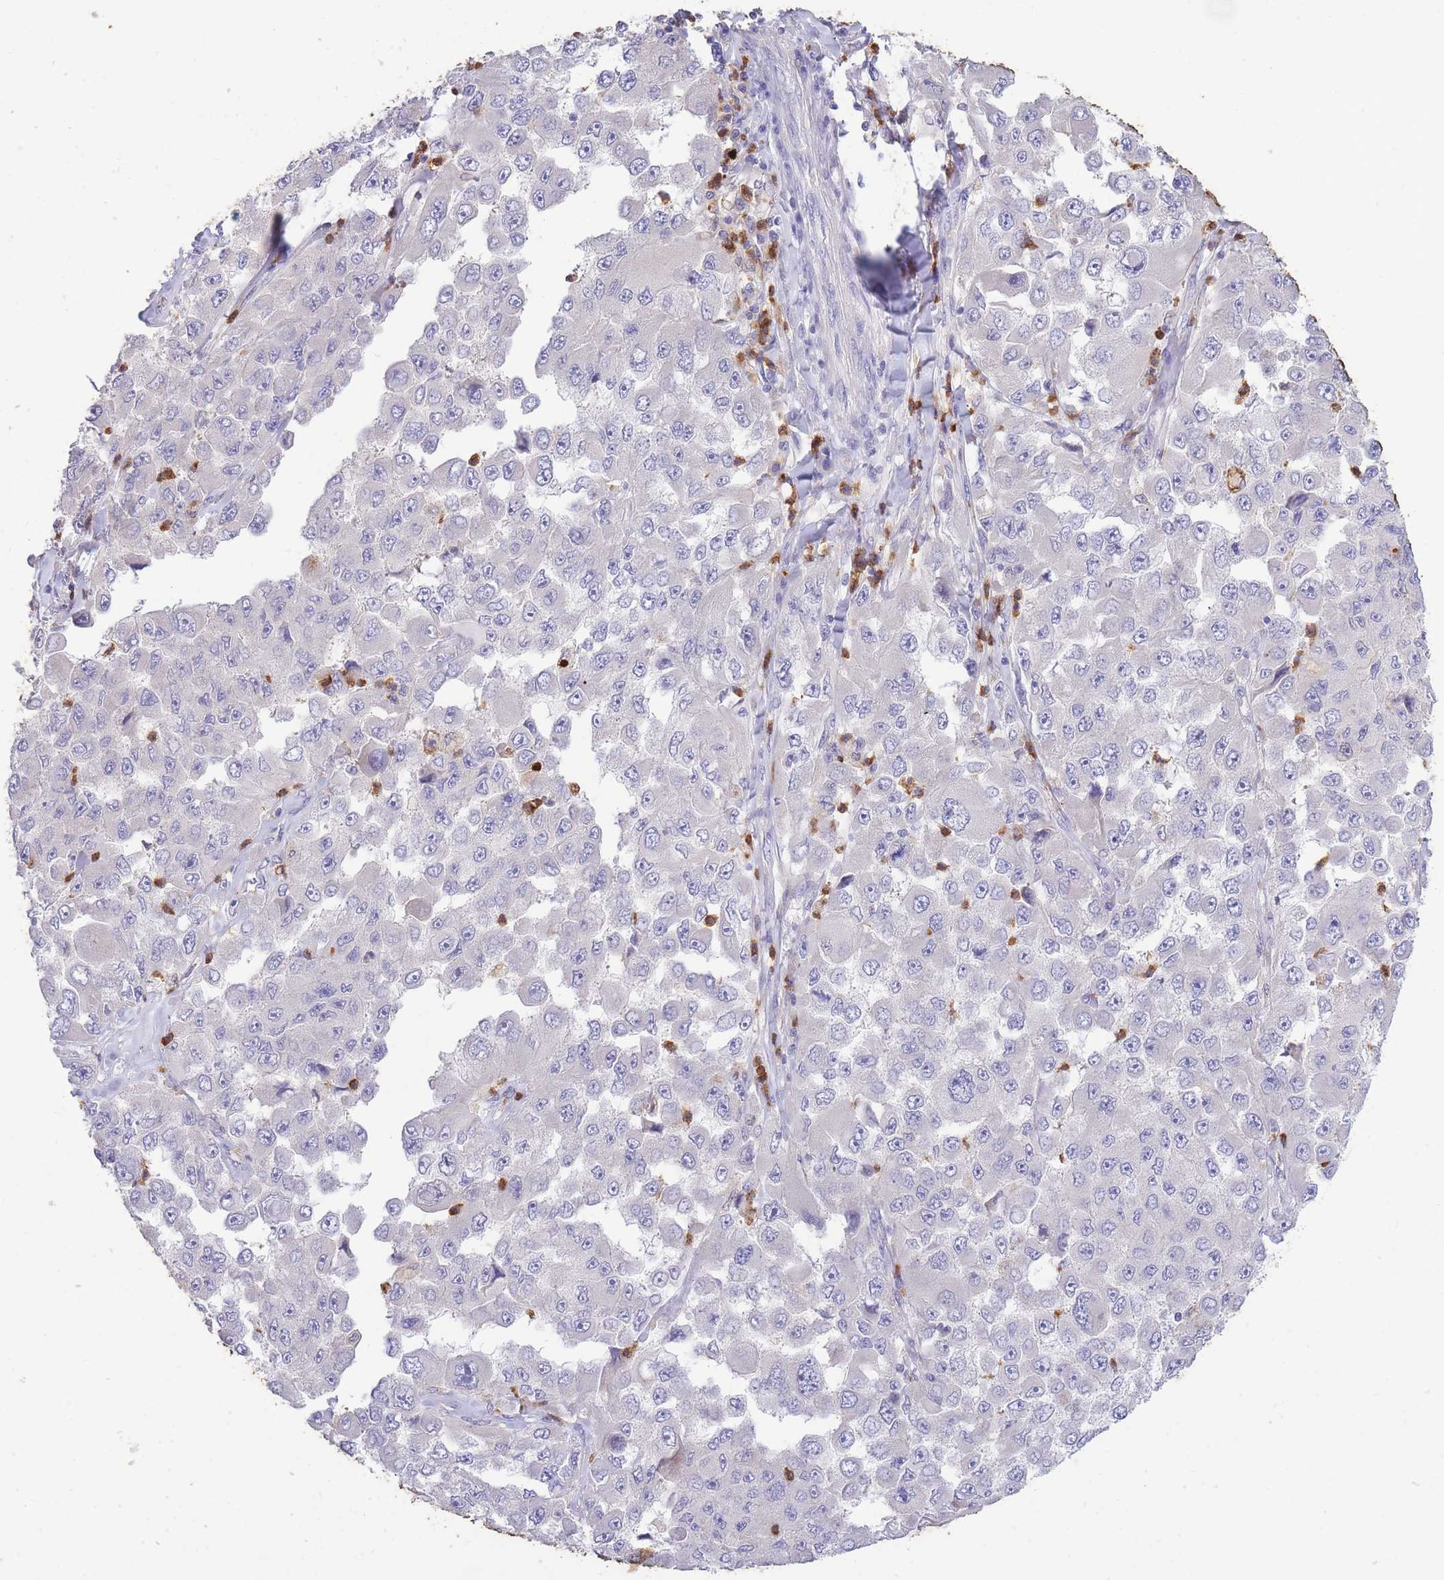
{"staining": {"intensity": "negative", "quantity": "none", "location": "none"}, "tissue": "melanoma", "cell_type": "Tumor cells", "image_type": "cancer", "snomed": [{"axis": "morphology", "description": "Malignant melanoma, Metastatic site"}, {"axis": "topography", "description": "Lymph node"}], "caption": "IHC micrograph of neoplastic tissue: human melanoma stained with DAB exhibits no significant protein staining in tumor cells.", "gene": "CENPM", "patient": {"sex": "male", "age": 62}}